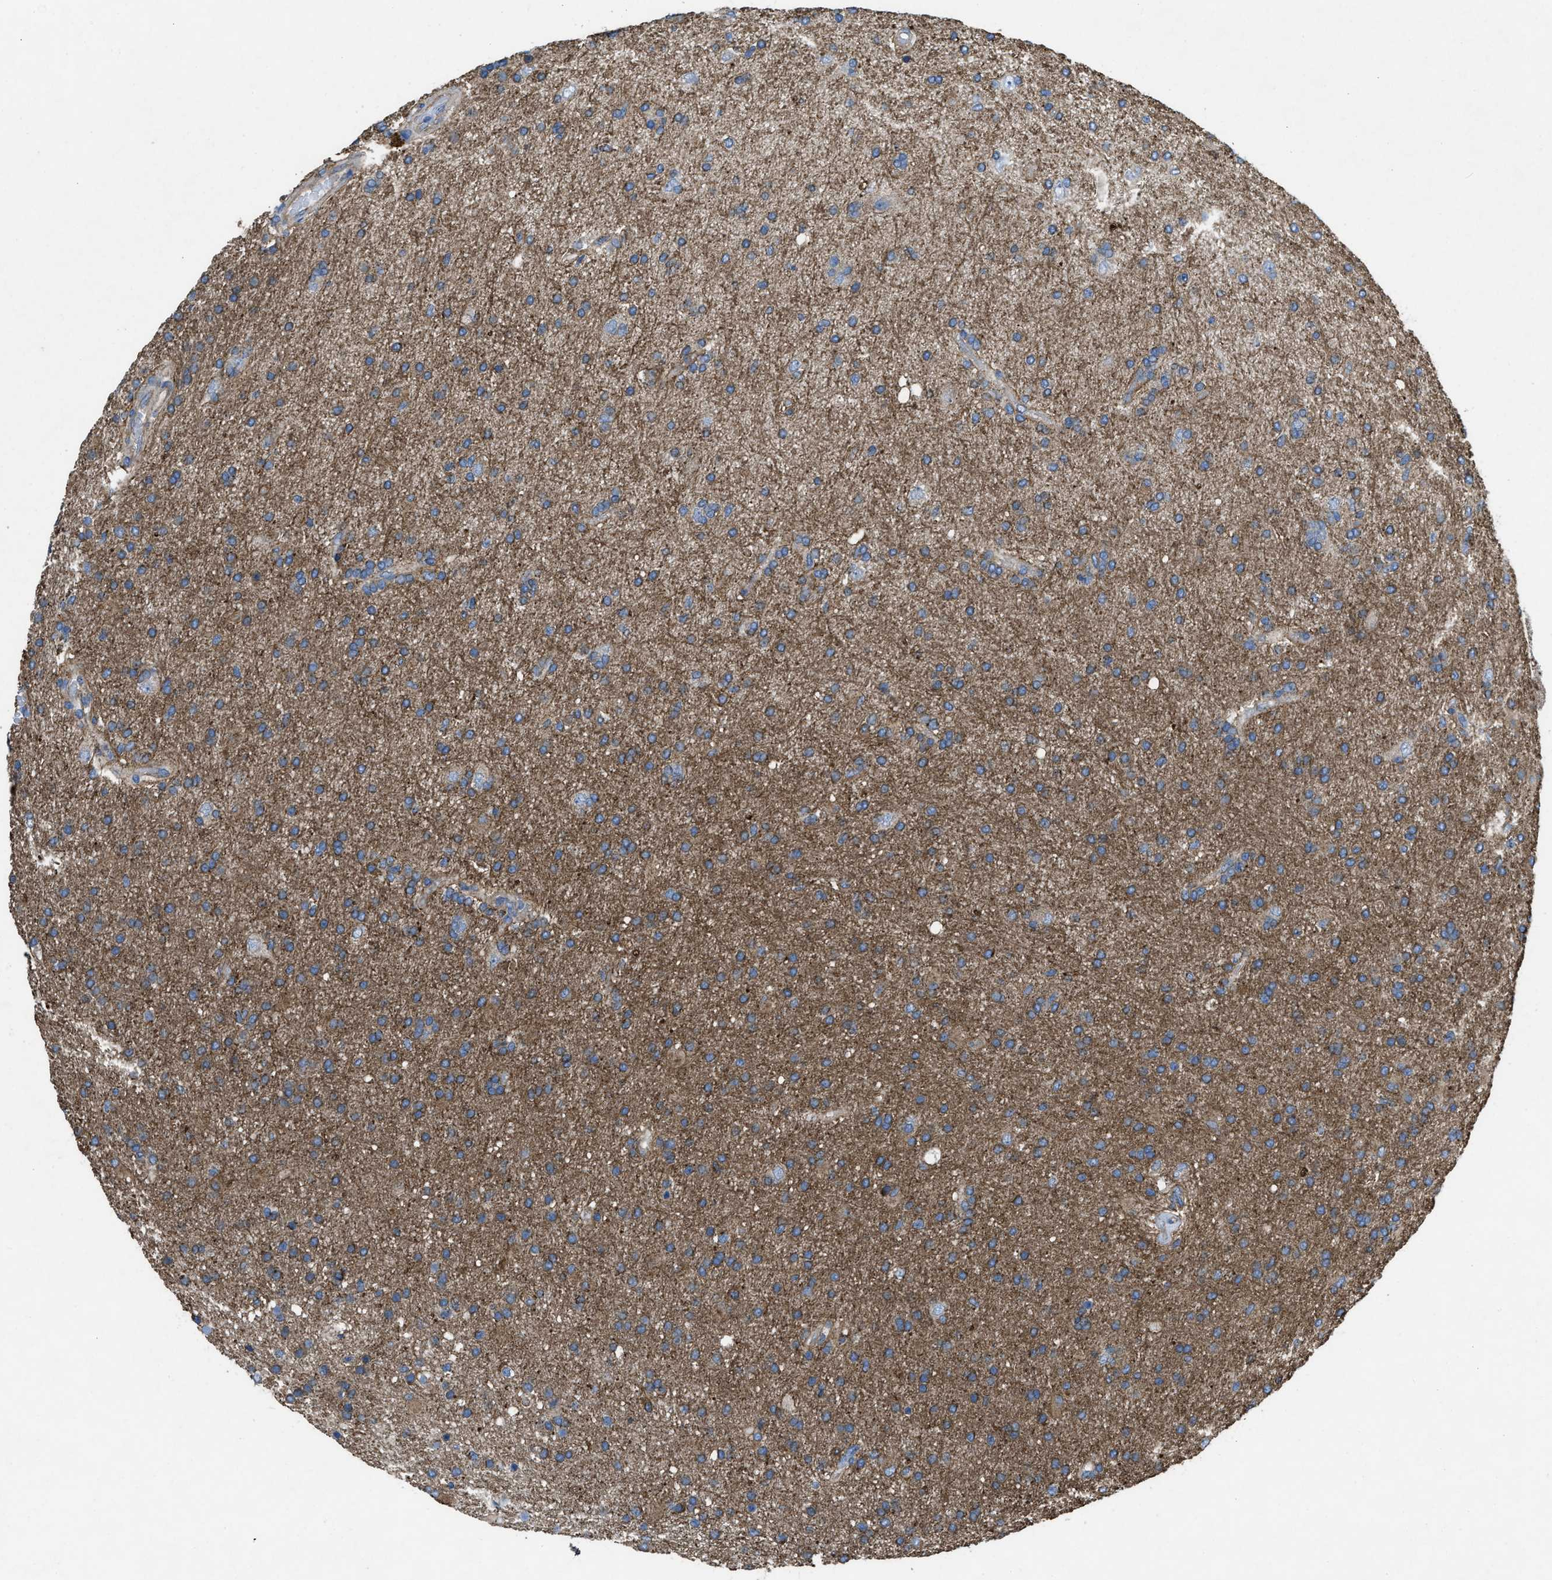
{"staining": {"intensity": "moderate", "quantity": "25%-75%", "location": "cytoplasmic/membranous"}, "tissue": "glioma", "cell_type": "Tumor cells", "image_type": "cancer", "snomed": [{"axis": "morphology", "description": "Glioma, malignant, High grade"}, {"axis": "topography", "description": "Brain"}], "caption": "Glioma stained with a protein marker shows moderate staining in tumor cells.", "gene": "DOLPP1", "patient": {"sex": "male", "age": 72}}